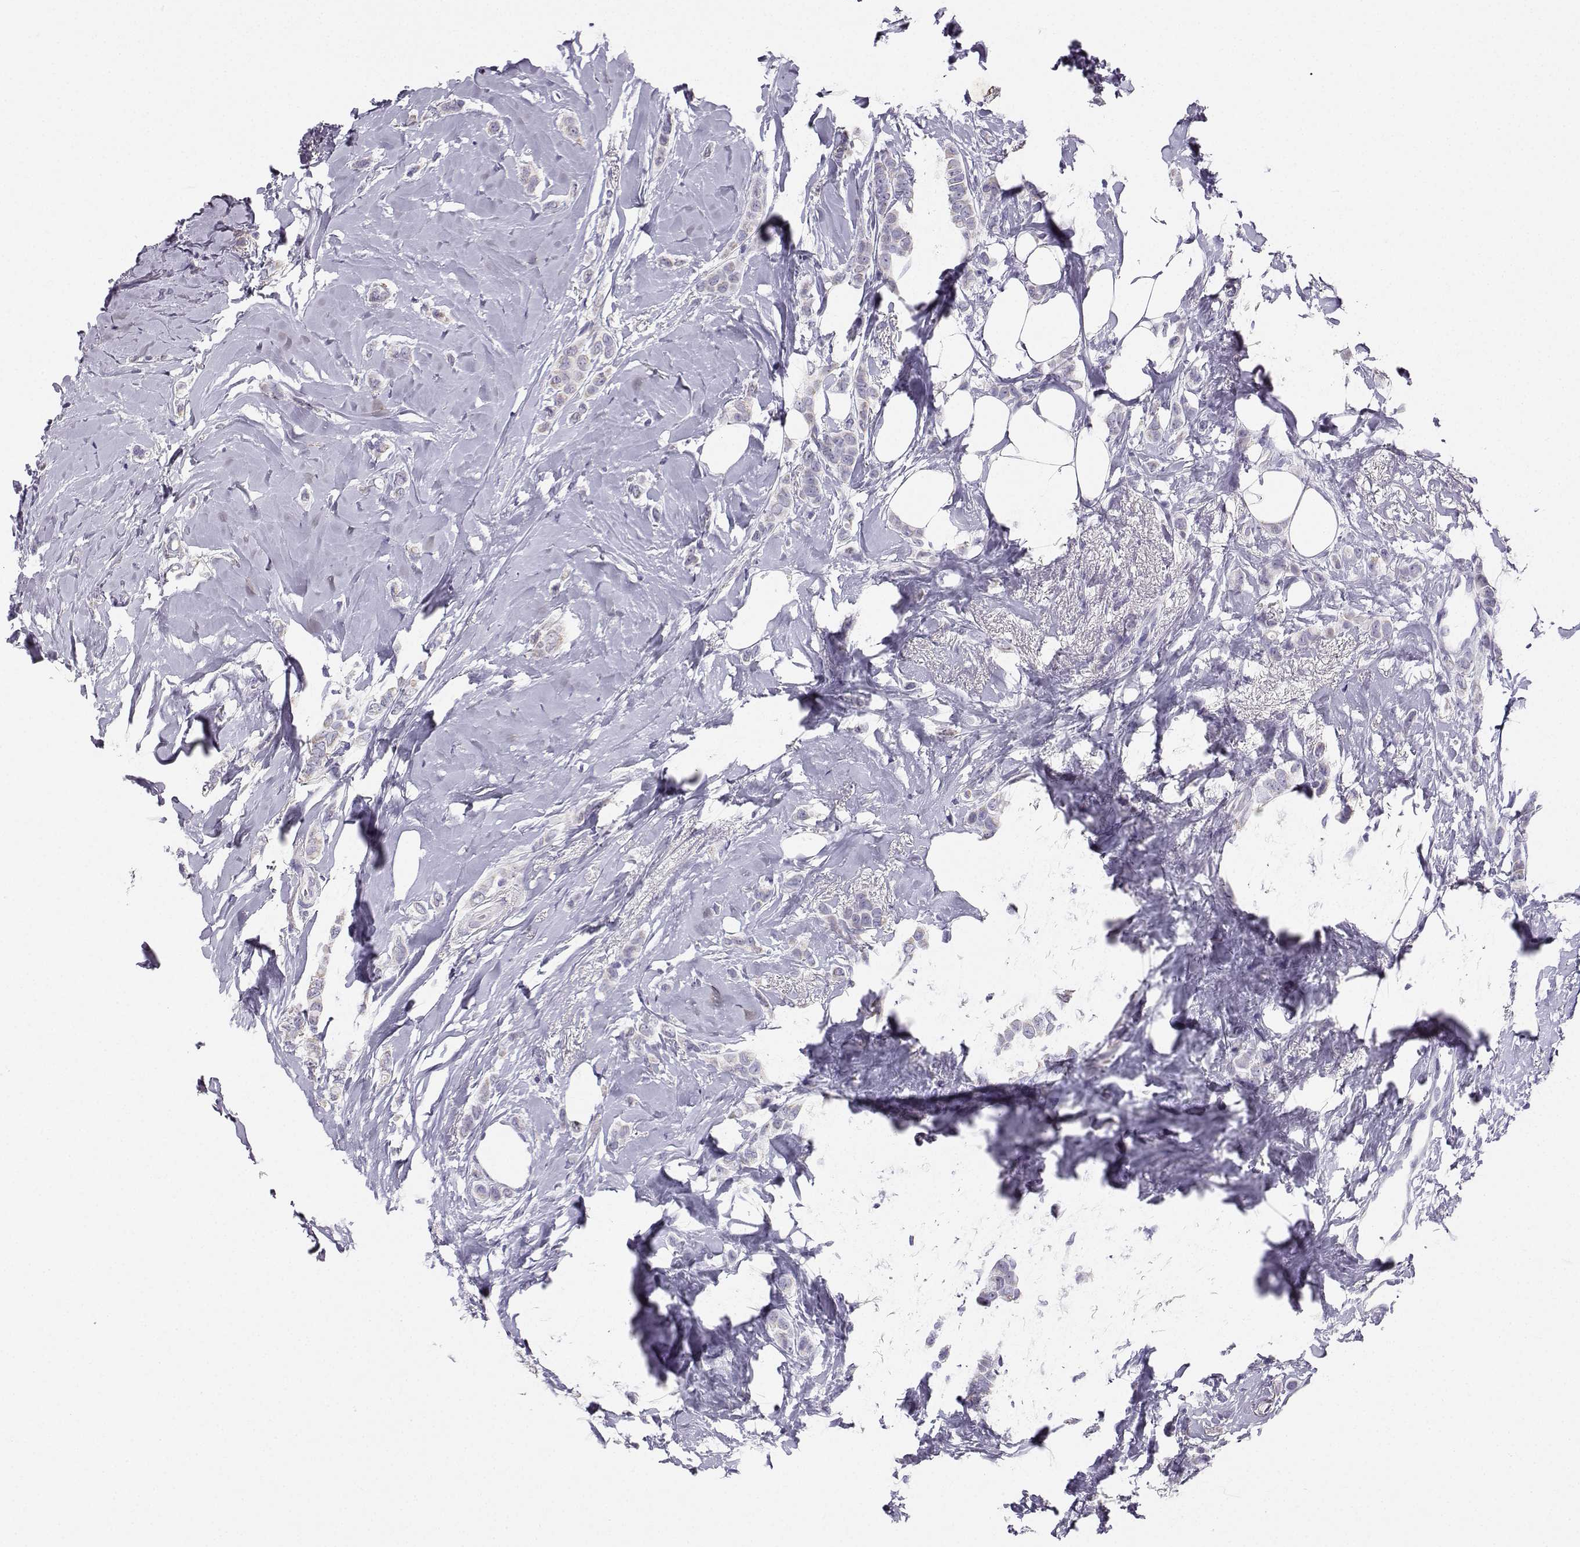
{"staining": {"intensity": "negative", "quantity": "none", "location": "none"}, "tissue": "breast cancer", "cell_type": "Tumor cells", "image_type": "cancer", "snomed": [{"axis": "morphology", "description": "Lobular carcinoma"}, {"axis": "topography", "description": "Breast"}], "caption": "Immunohistochemistry of human breast cancer (lobular carcinoma) displays no expression in tumor cells.", "gene": "AVP", "patient": {"sex": "female", "age": 66}}